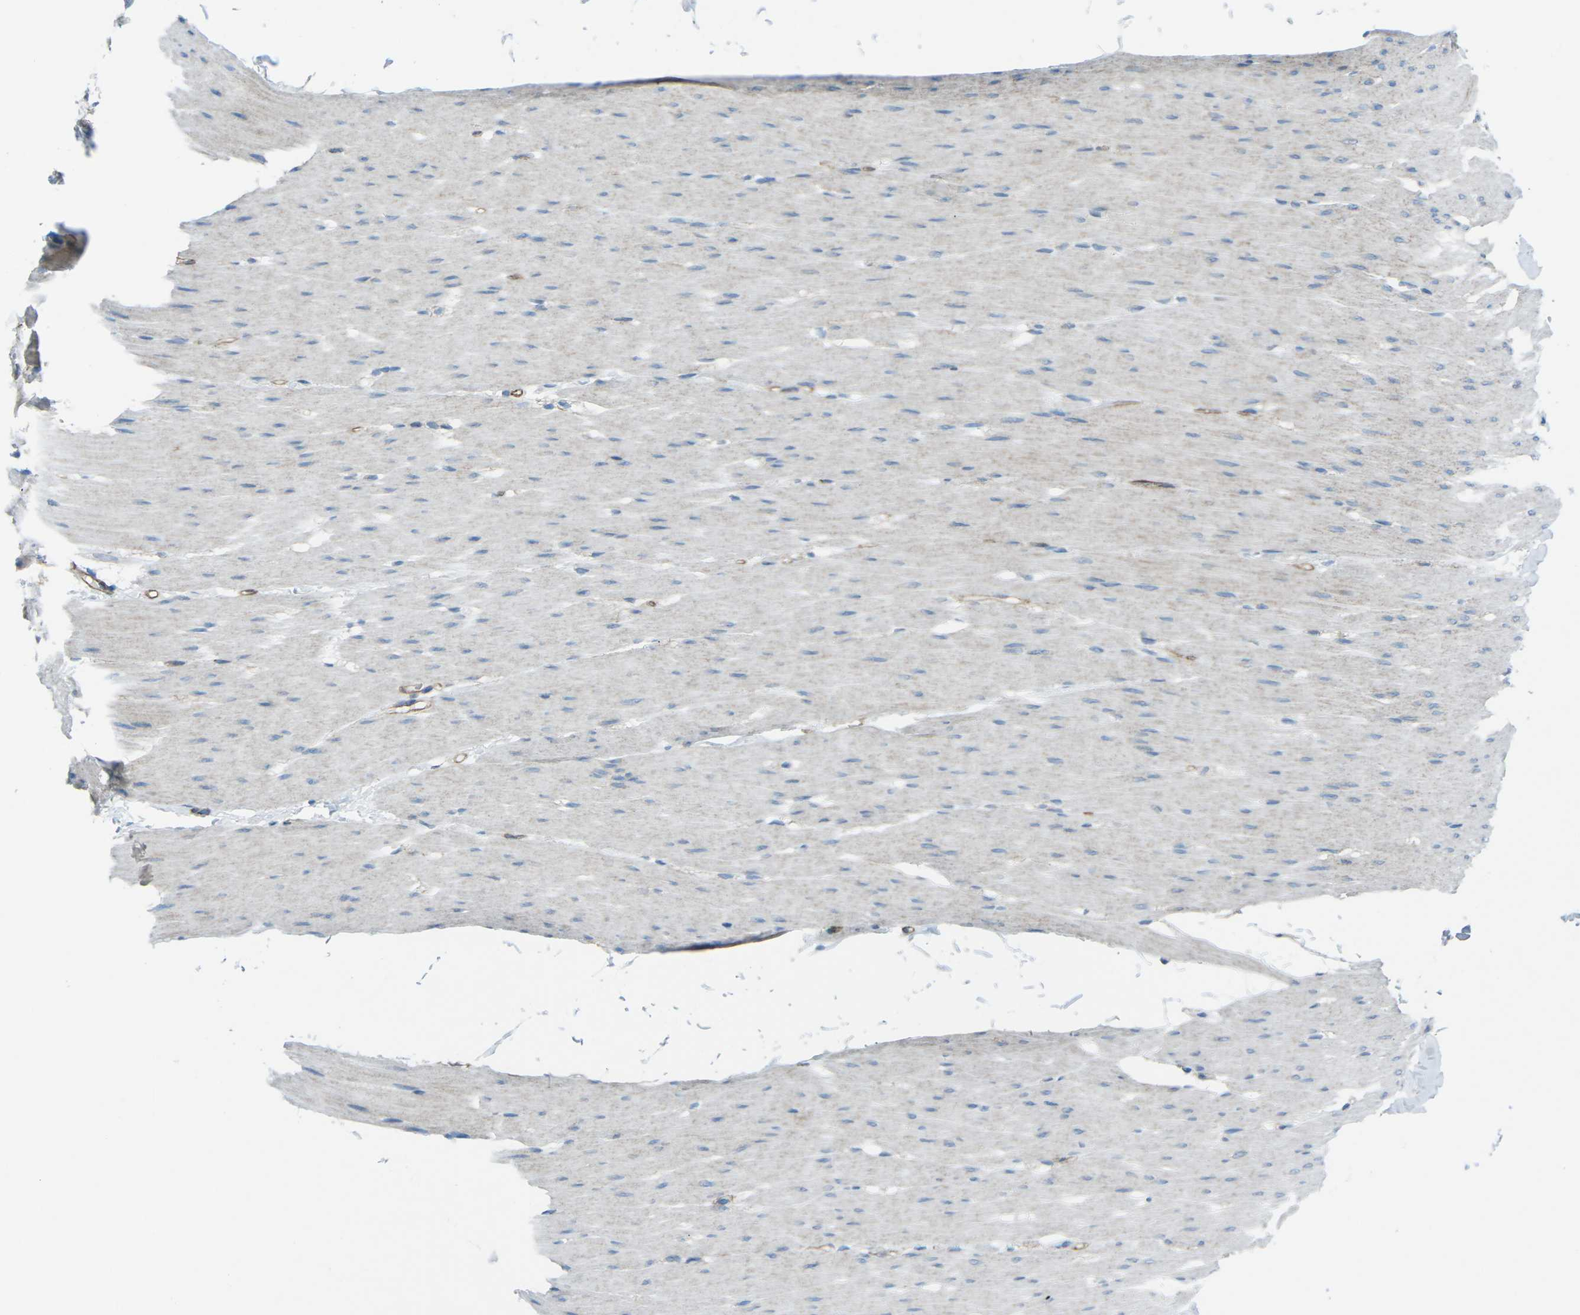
{"staining": {"intensity": "negative", "quantity": "none", "location": "none"}, "tissue": "smooth muscle", "cell_type": "Smooth muscle cells", "image_type": "normal", "snomed": [{"axis": "morphology", "description": "Normal tissue, NOS"}, {"axis": "topography", "description": "Smooth muscle"}, {"axis": "topography", "description": "Colon"}], "caption": "This is an immunohistochemistry micrograph of unremarkable human smooth muscle. There is no expression in smooth muscle cells.", "gene": "UTRN", "patient": {"sex": "male", "age": 67}}